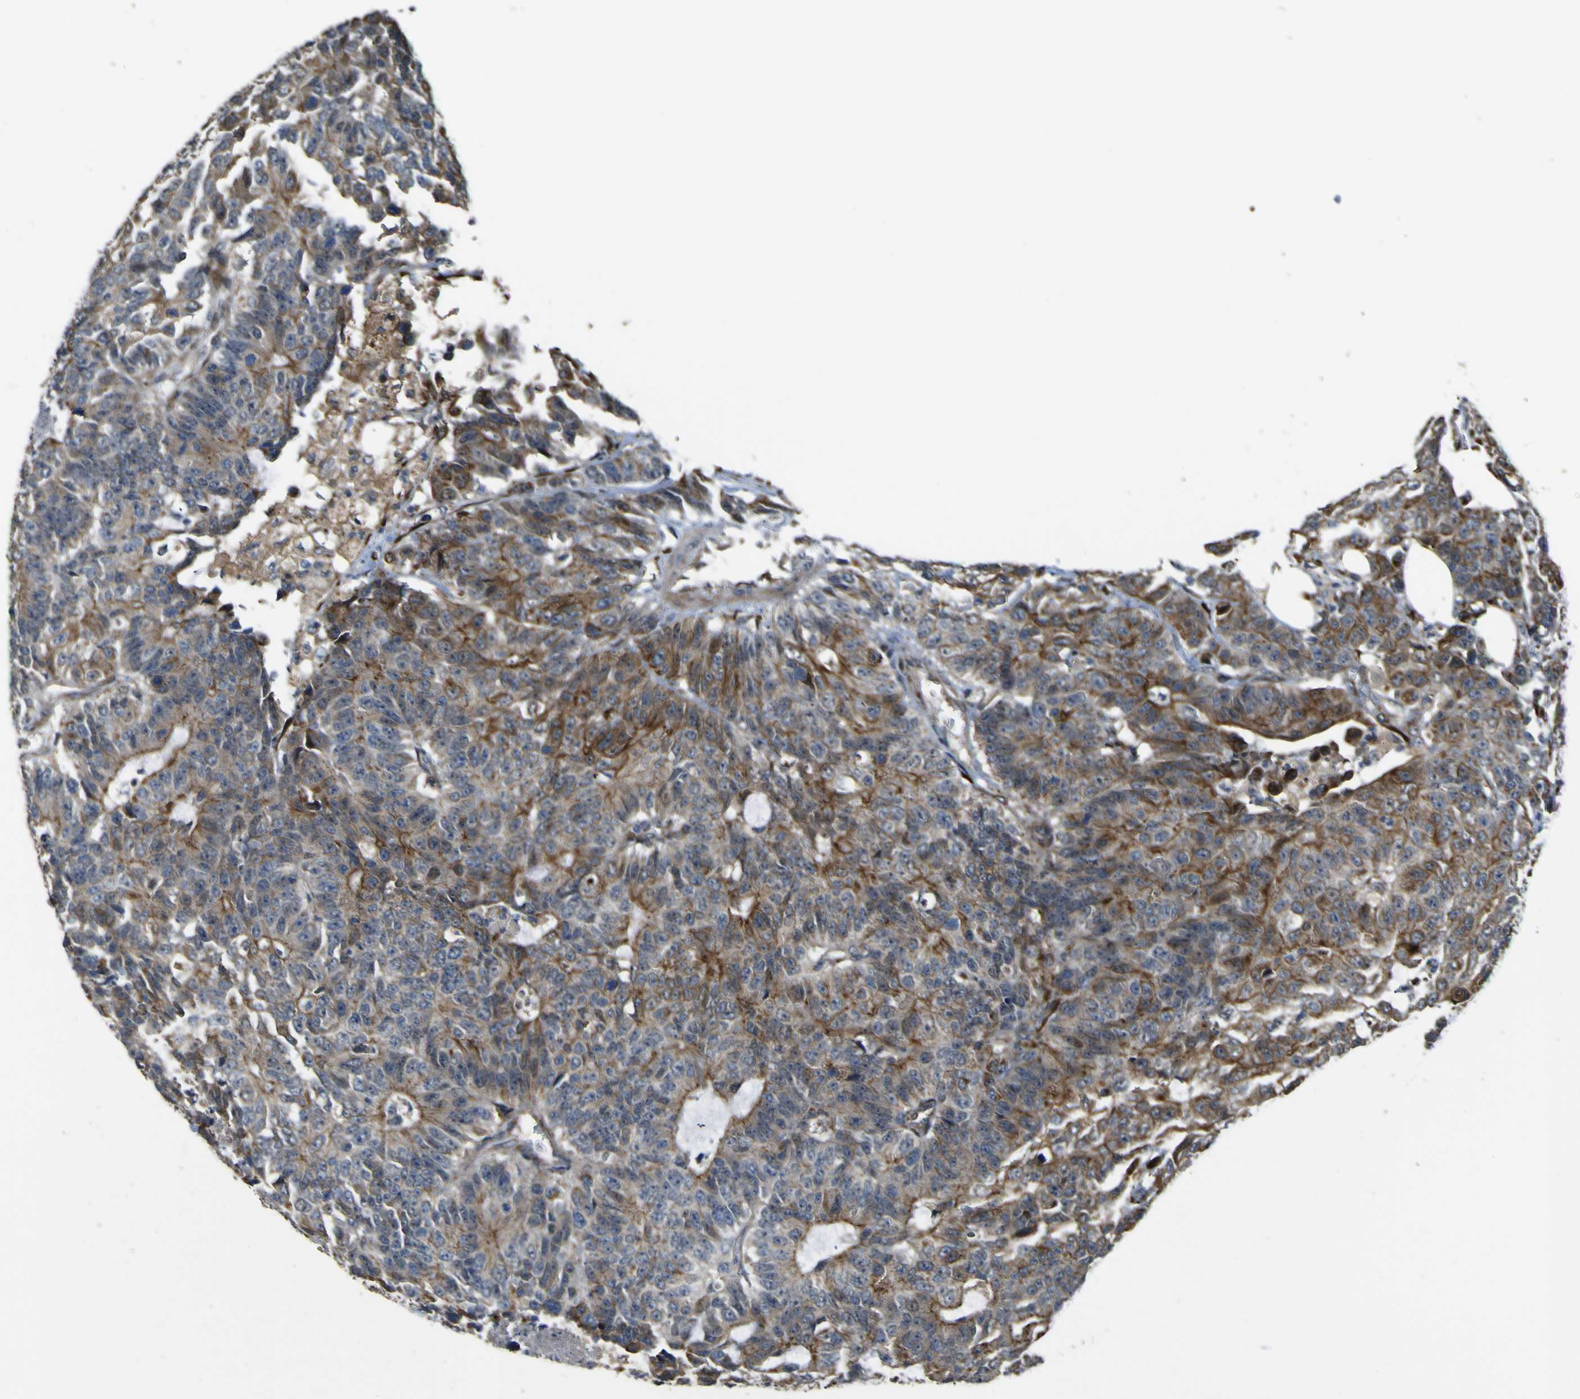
{"staining": {"intensity": "moderate", "quantity": "25%-75%", "location": "cytoplasmic/membranous"}, "tissue": "colorectal cancer", "cell_type": "Tumor cells", "image_type": "cancer", "snomed": [{"axis": "morphology", "description": "Adenocarcinoma, NOS"}, {"axis": "topography", "description": "Colon"}], "caption": "IHC of colorectal cancer (adenocarcinoma) demonstrates medium levels of moderate cytoplasmic/membranous expression in approximately 25%-75% of tumor cells.", "gene": "LBHD1", "patient": {"sex": "female", "age": 86}}